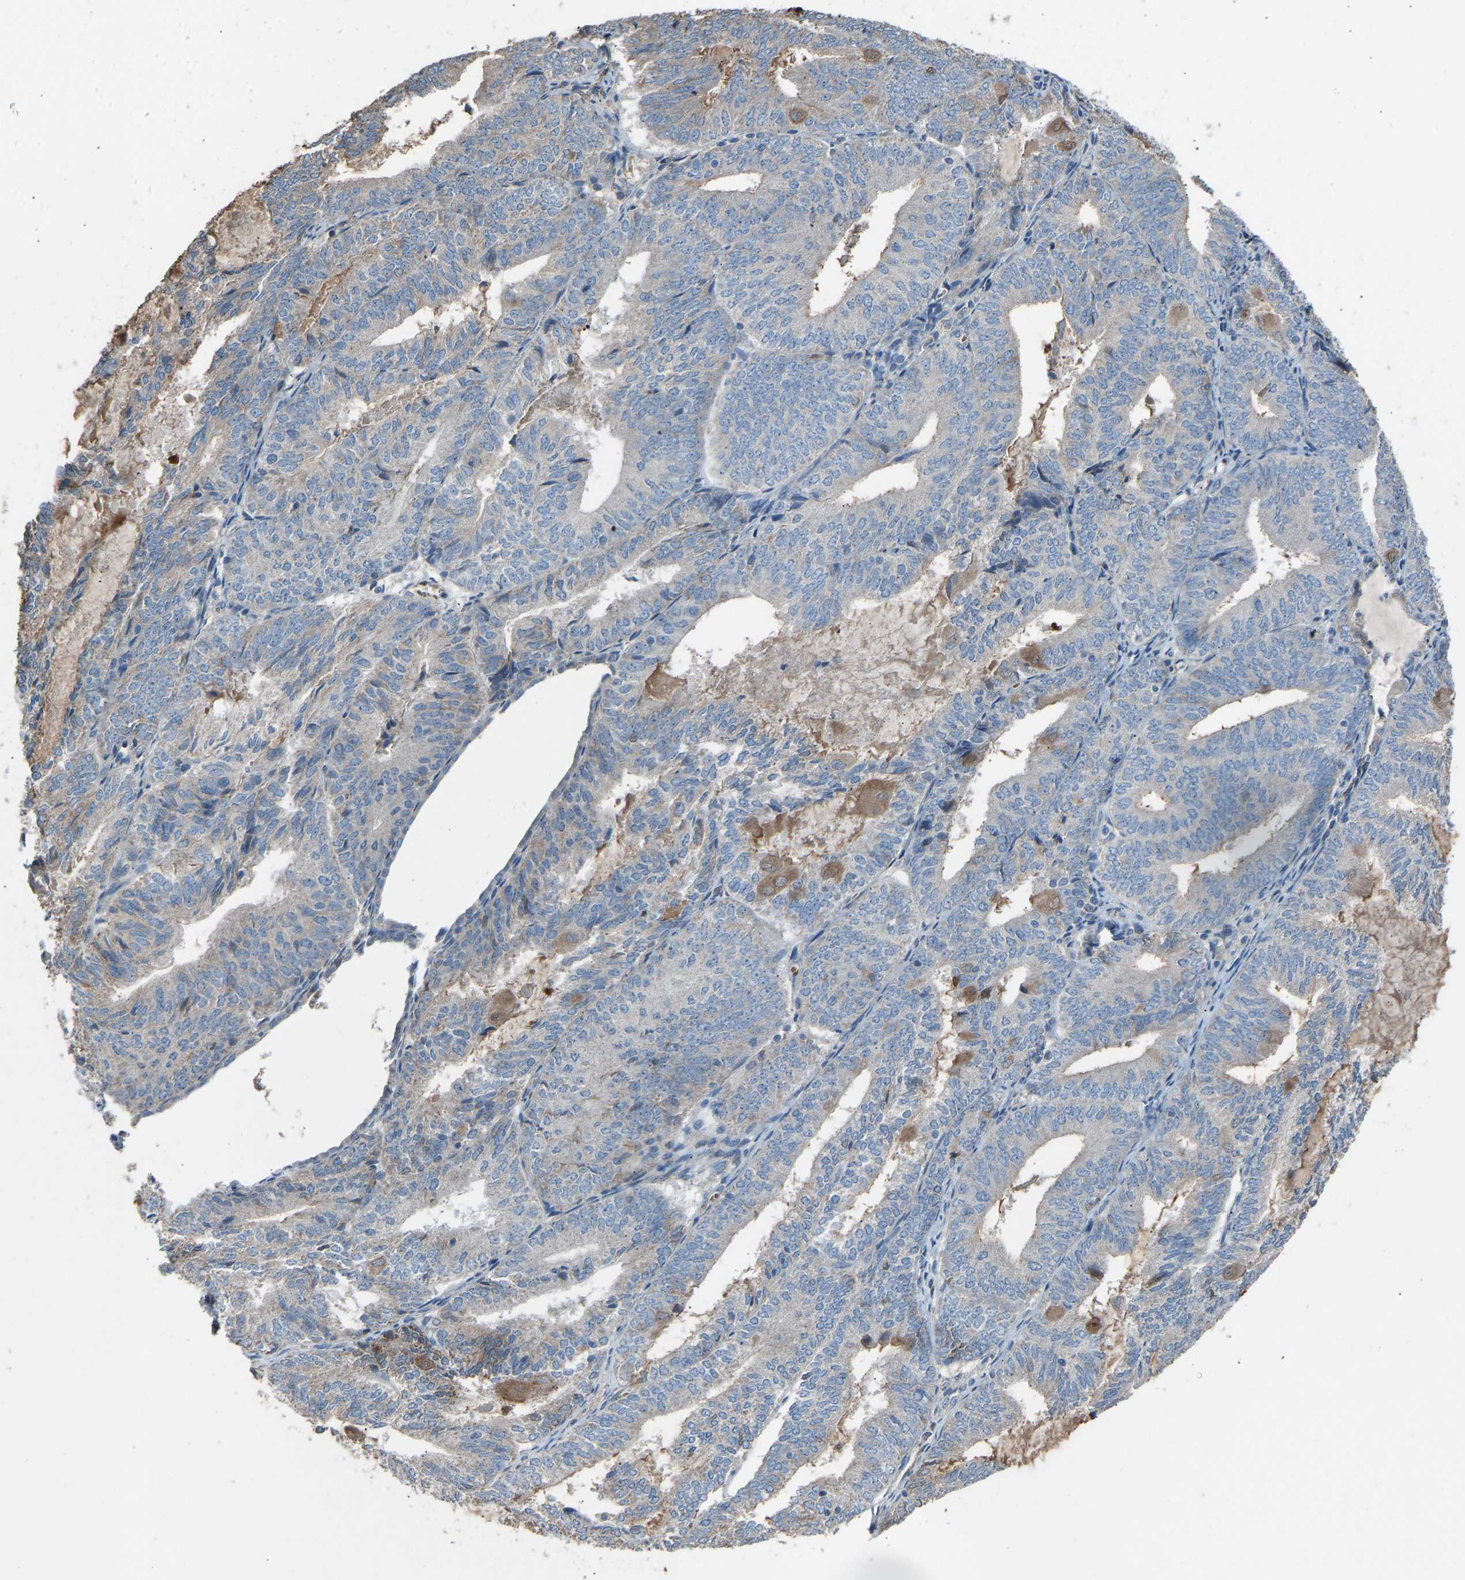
{"staining": {"intensity": "negative", "quantity": "none", "location": "none"}, "tissue": "endometrial cancer", "cell_type": "Tumor cells", "image_type": "cancer", "snomed": [{"axis": "morphology", "description": "Adenocarcinoma, NOS"}, {"axis": "topography", "description": "Endometrium"}], "caption": "A high-resolution micrograph shows immunohistochemistry staining of endometrial cancer (adenocarcinoma), which shows no significant positivity in tumor cells. (DAB immunohistochemistry visualized using brightfield microscopy, high magnification).", "gene": "TGFBR3", "patient": {"sex": "female", "age": 81}}